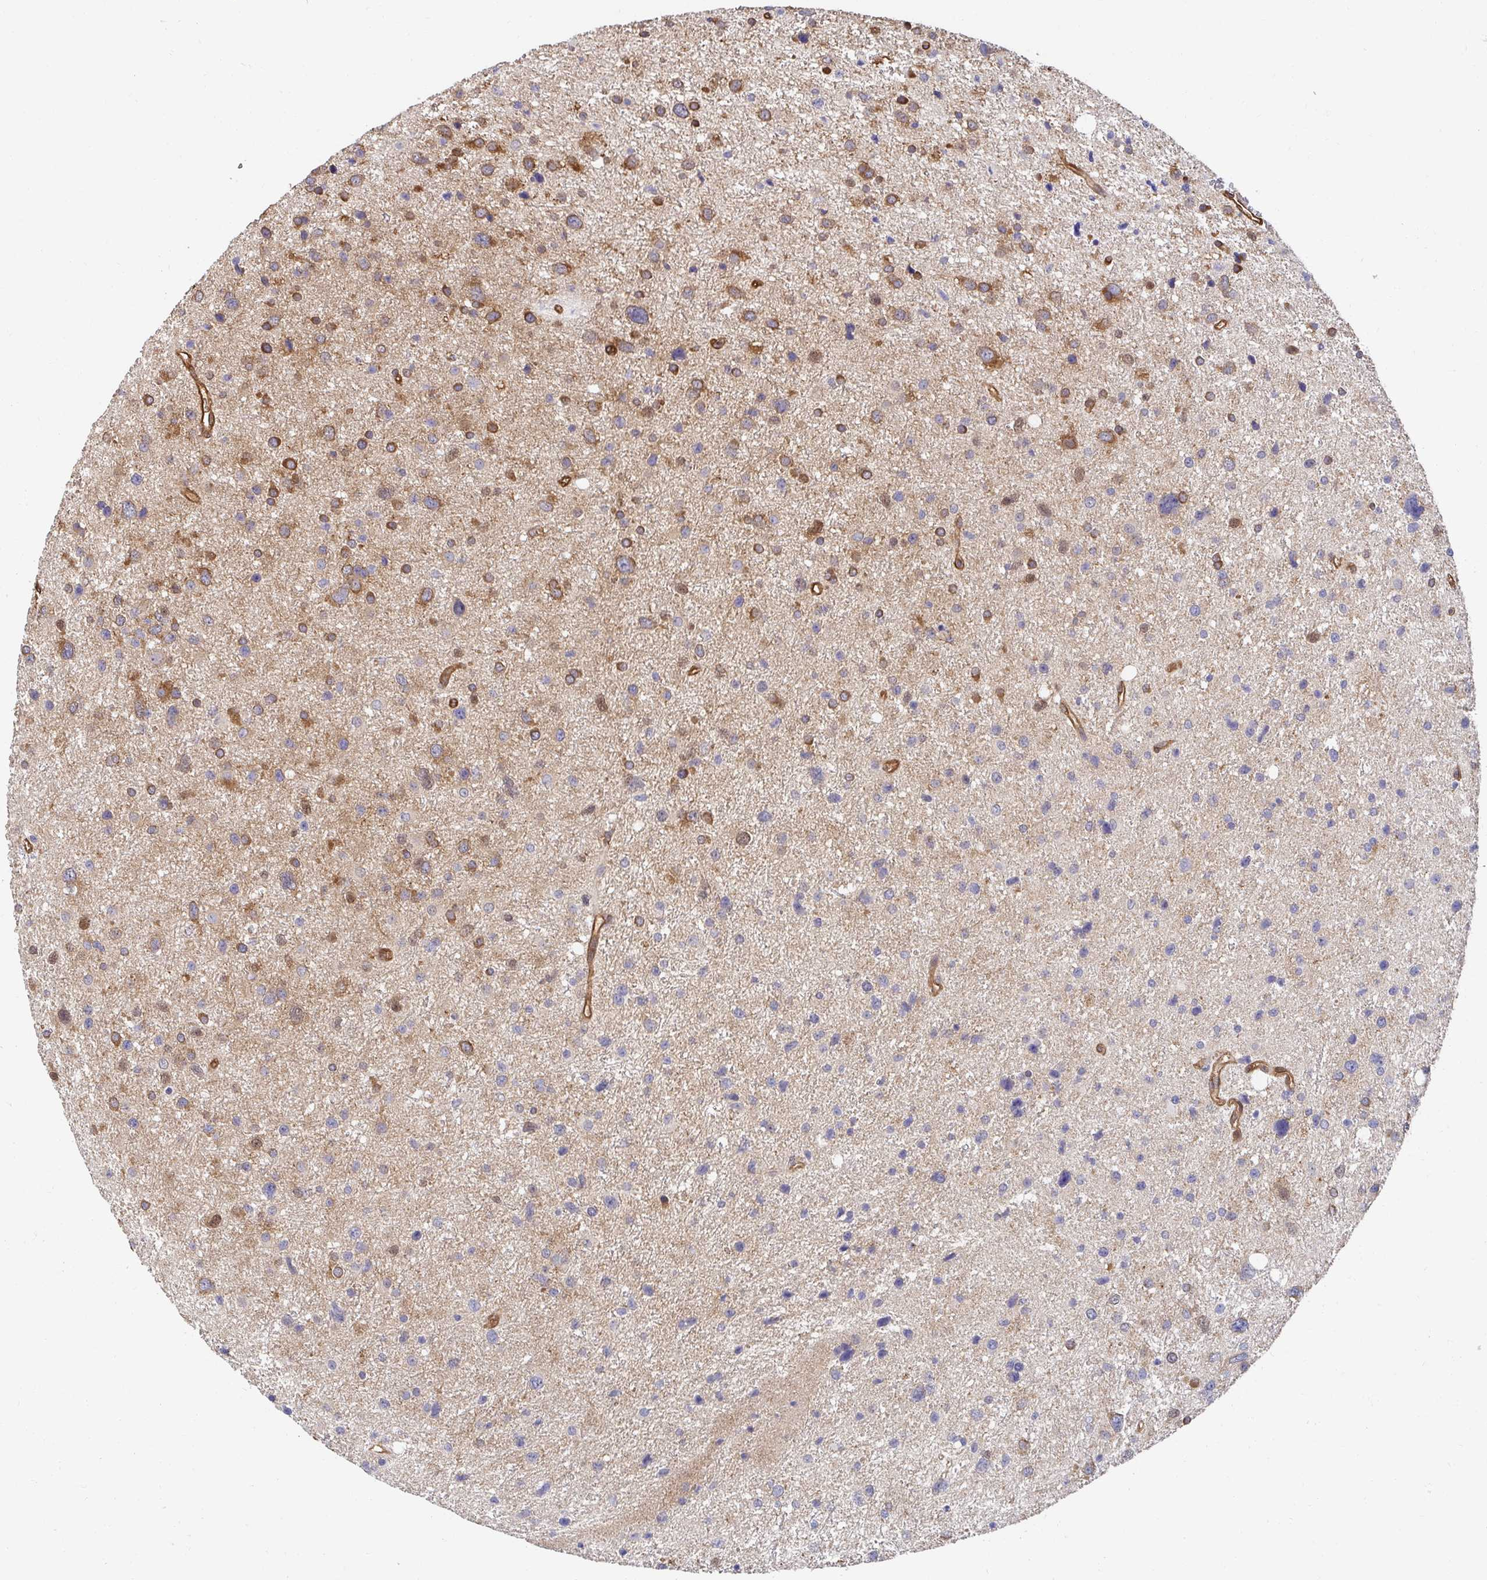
{"staining": {"intensity": "moderate", "quantity": ">75%", "location": "cytoplasmic/membranous"}, "tissue": "glioma", "cell_type": "Tumor cells", "image_type": "cancer", "snomed": [{"axis": "morphology", "description": "Glioma, malignant, Low grade"}, {"axis": "topography", "description": "Brain"}], "caption": "Immunohistochemistry (IHC) of human malignant glioma (low-grade) demonstrates medium levels of moderate cytoplasmic/membranous expression in about >75% of tumor cells.", "gene": "CTTN", "patient": {"sex": "female", "age": 55}}